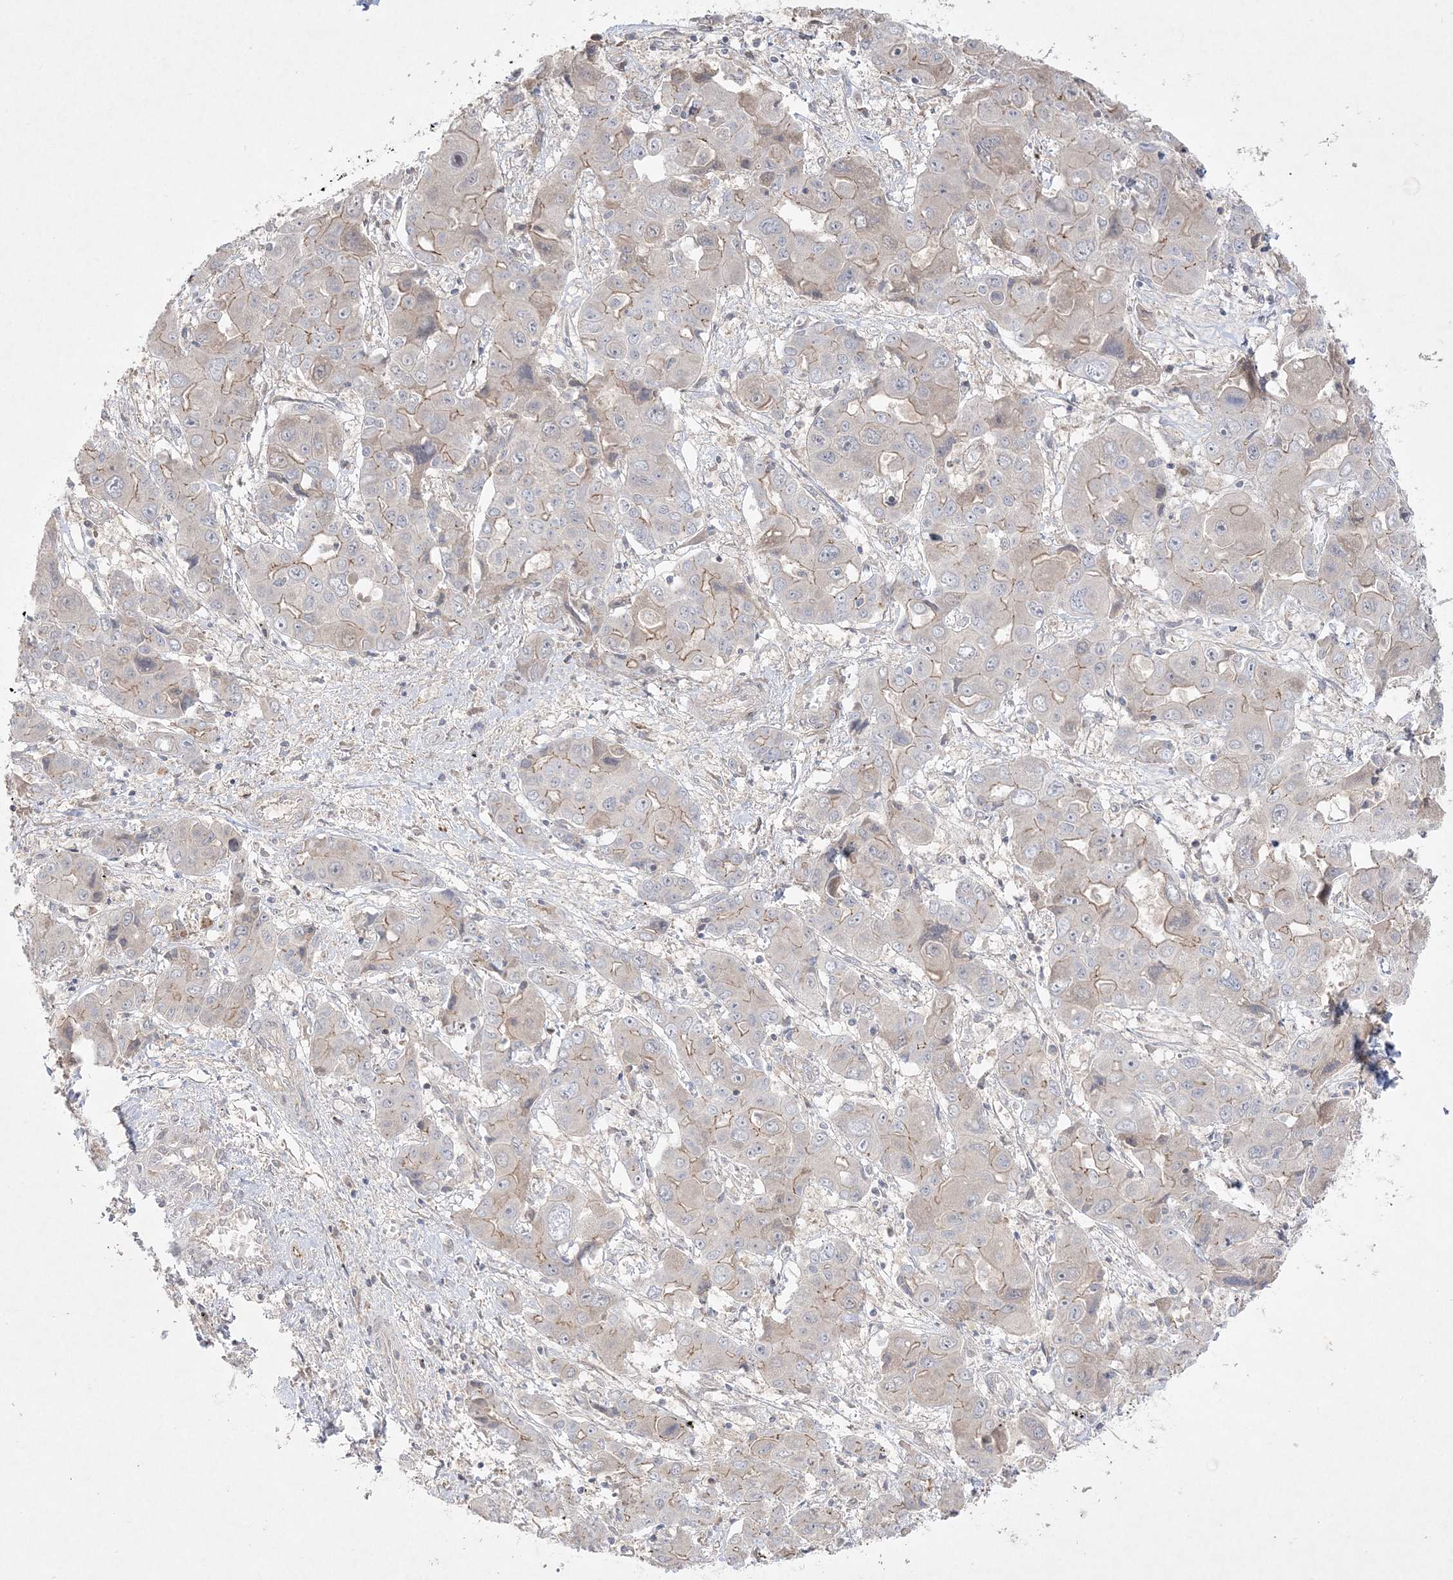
{"staining": {"intensity": "moderate", "quantity": "<25%", "location": "cytoplasmic/membranous"}, "tissue": "liver cancer", "cell_type": "Tumor cells", "image_type": "cancer", "snomed": [{"axis": "morphology", "description": "Cholangiocarcinoma"}, {"axis": "topography", "description": "Liver"}], "caption": "Protein staining of liver cancer (cholangiocarcinoma) tissue reveals moderate cytoplasmic/membranous positivity in about <25% of tumor cells.", "gene": "CLNK", "patient": {"sex": "male", "age": 67}}